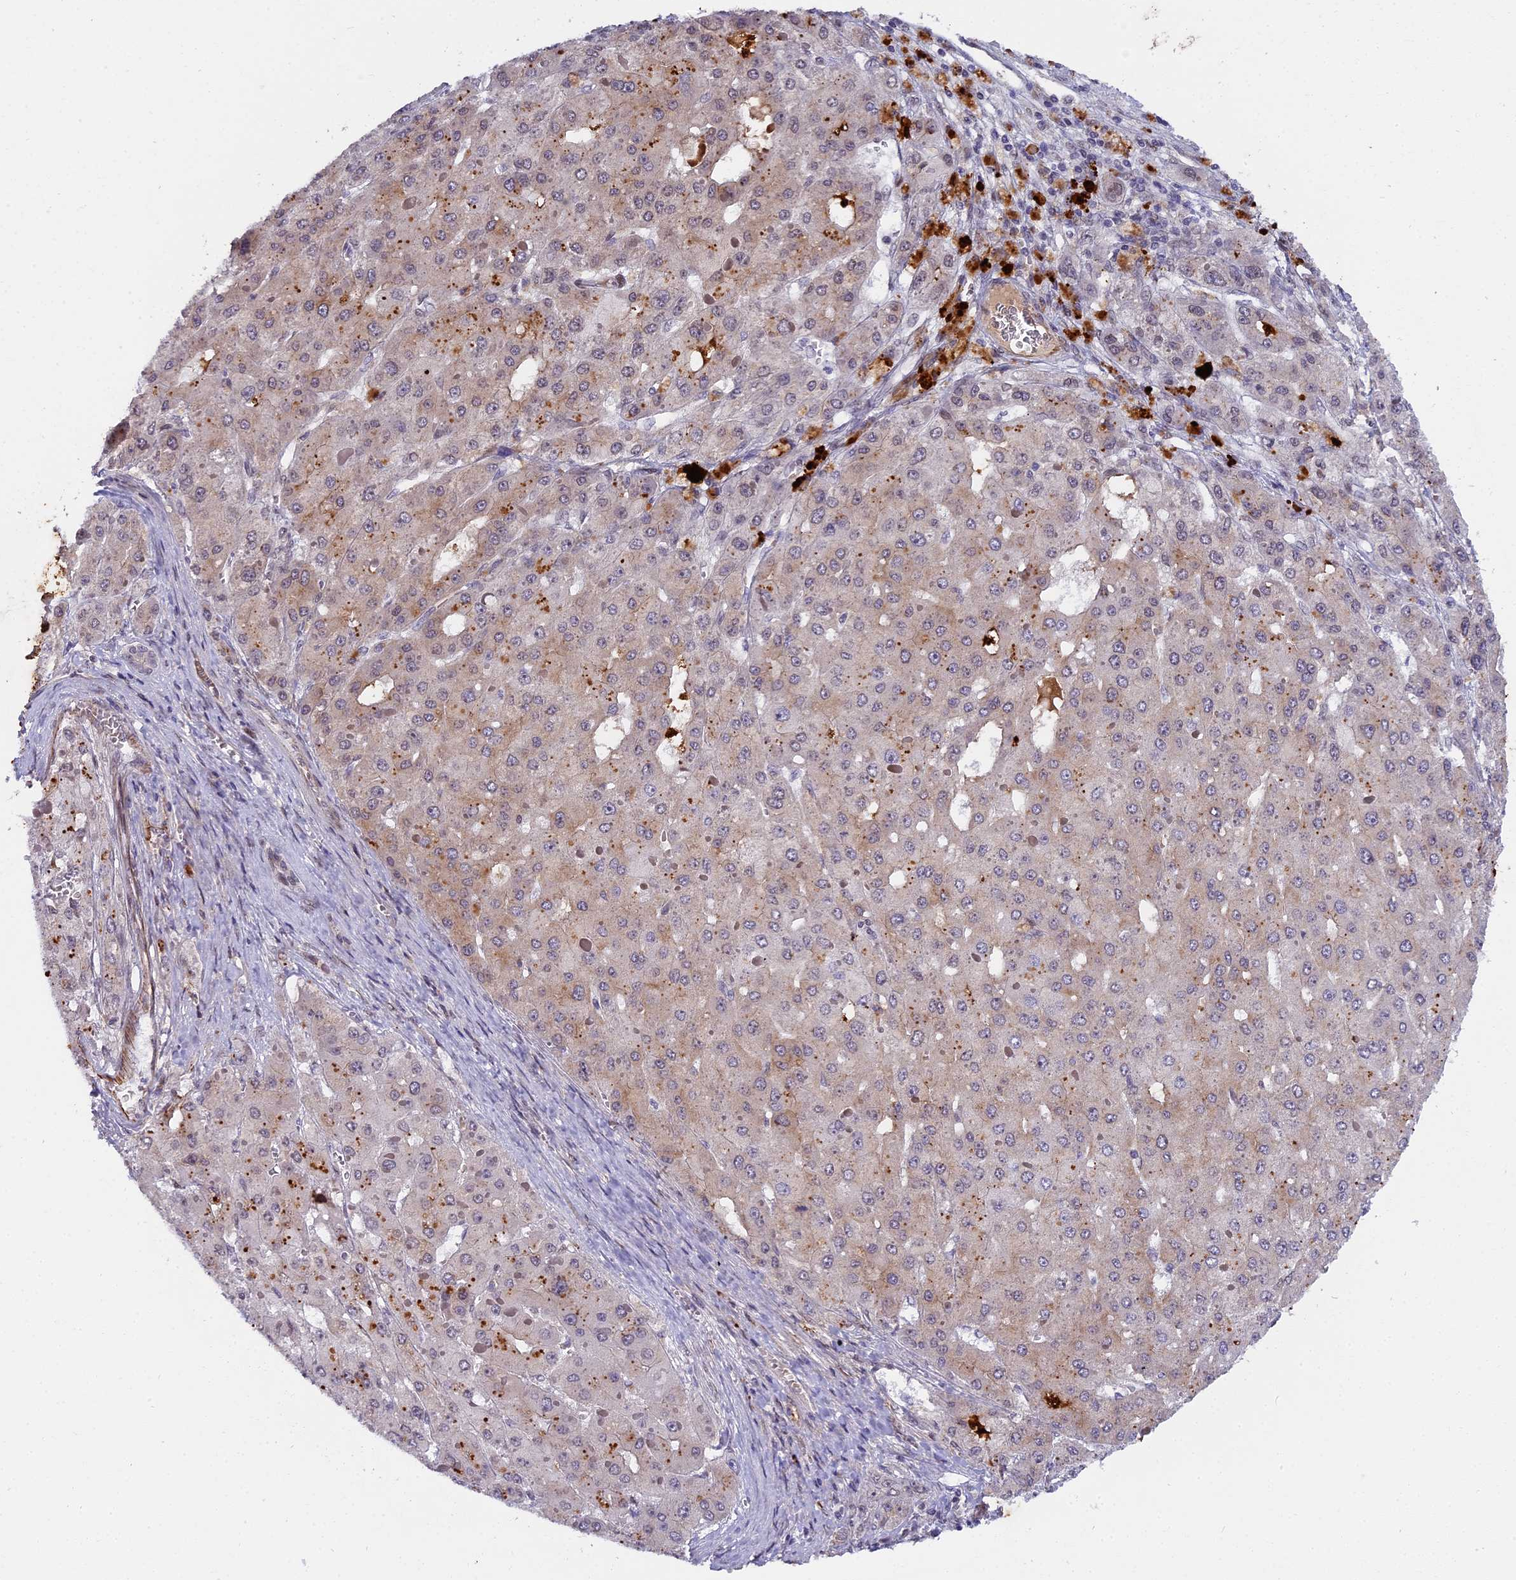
{"staining": {"intensity": "weak", "quantity": "<25%", "location": "cytoplasmic/membranous"}, "tissue": "liver cancer", "cell_type": "Tumor cells", "image_type": "cancer", "snomed": [{"axis": "morphology", "description": "Carcinoma, Hepatocellular, NOS"}, {"axis": "topography", "description": "Liver"}], "caption": "Immunohistochemistry (IHC) of liver hepatocellular carcinoma displays no positivity in tumor cells.", "gene": "PYGO1", "patient": {"sex": "female", "age": 73}}